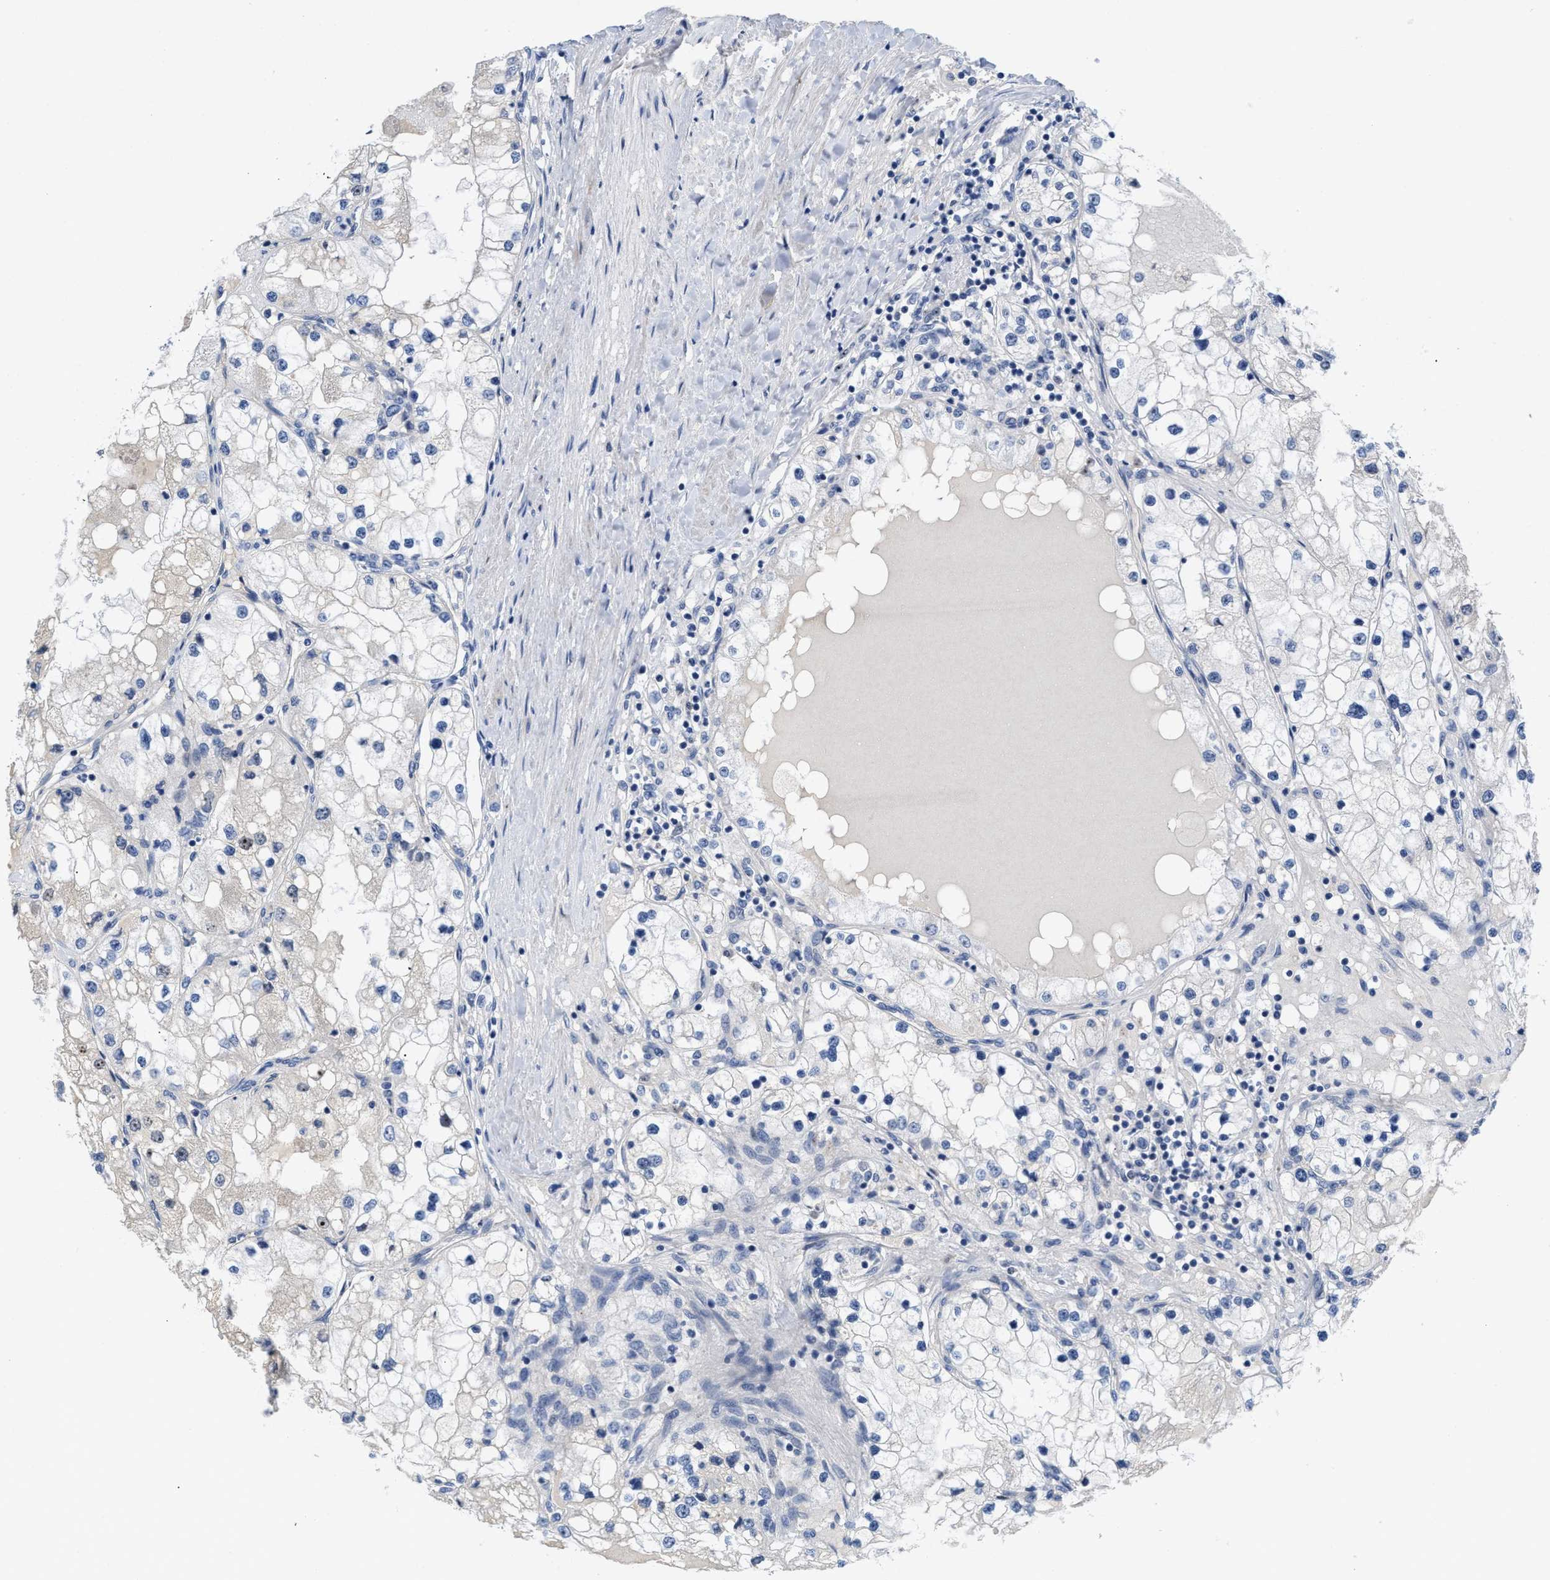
{"staining": {"intensity": "moderate", "quantity": "<25%", "location": "nuclear"}, "tissue": "renal cancer", "cell_type": "Tumor cells", "image_type": "cancer", "snomed": [{"axis": "morphology", "description": "Adenocarcinoma, NOS"}, {"axis": "topography", "description": "Kidney"}], "caption": "Immunohistochemical staining of renal cancer (adenocarcinoma) exhibits low levels of moderate nuclear protein staining in about <25% of tumor cells. The protein of interest is shown in brown color, while the nuclei are stained blue.", "gene": "NOP58", "patient": {"sex": "male", "age": 68}}